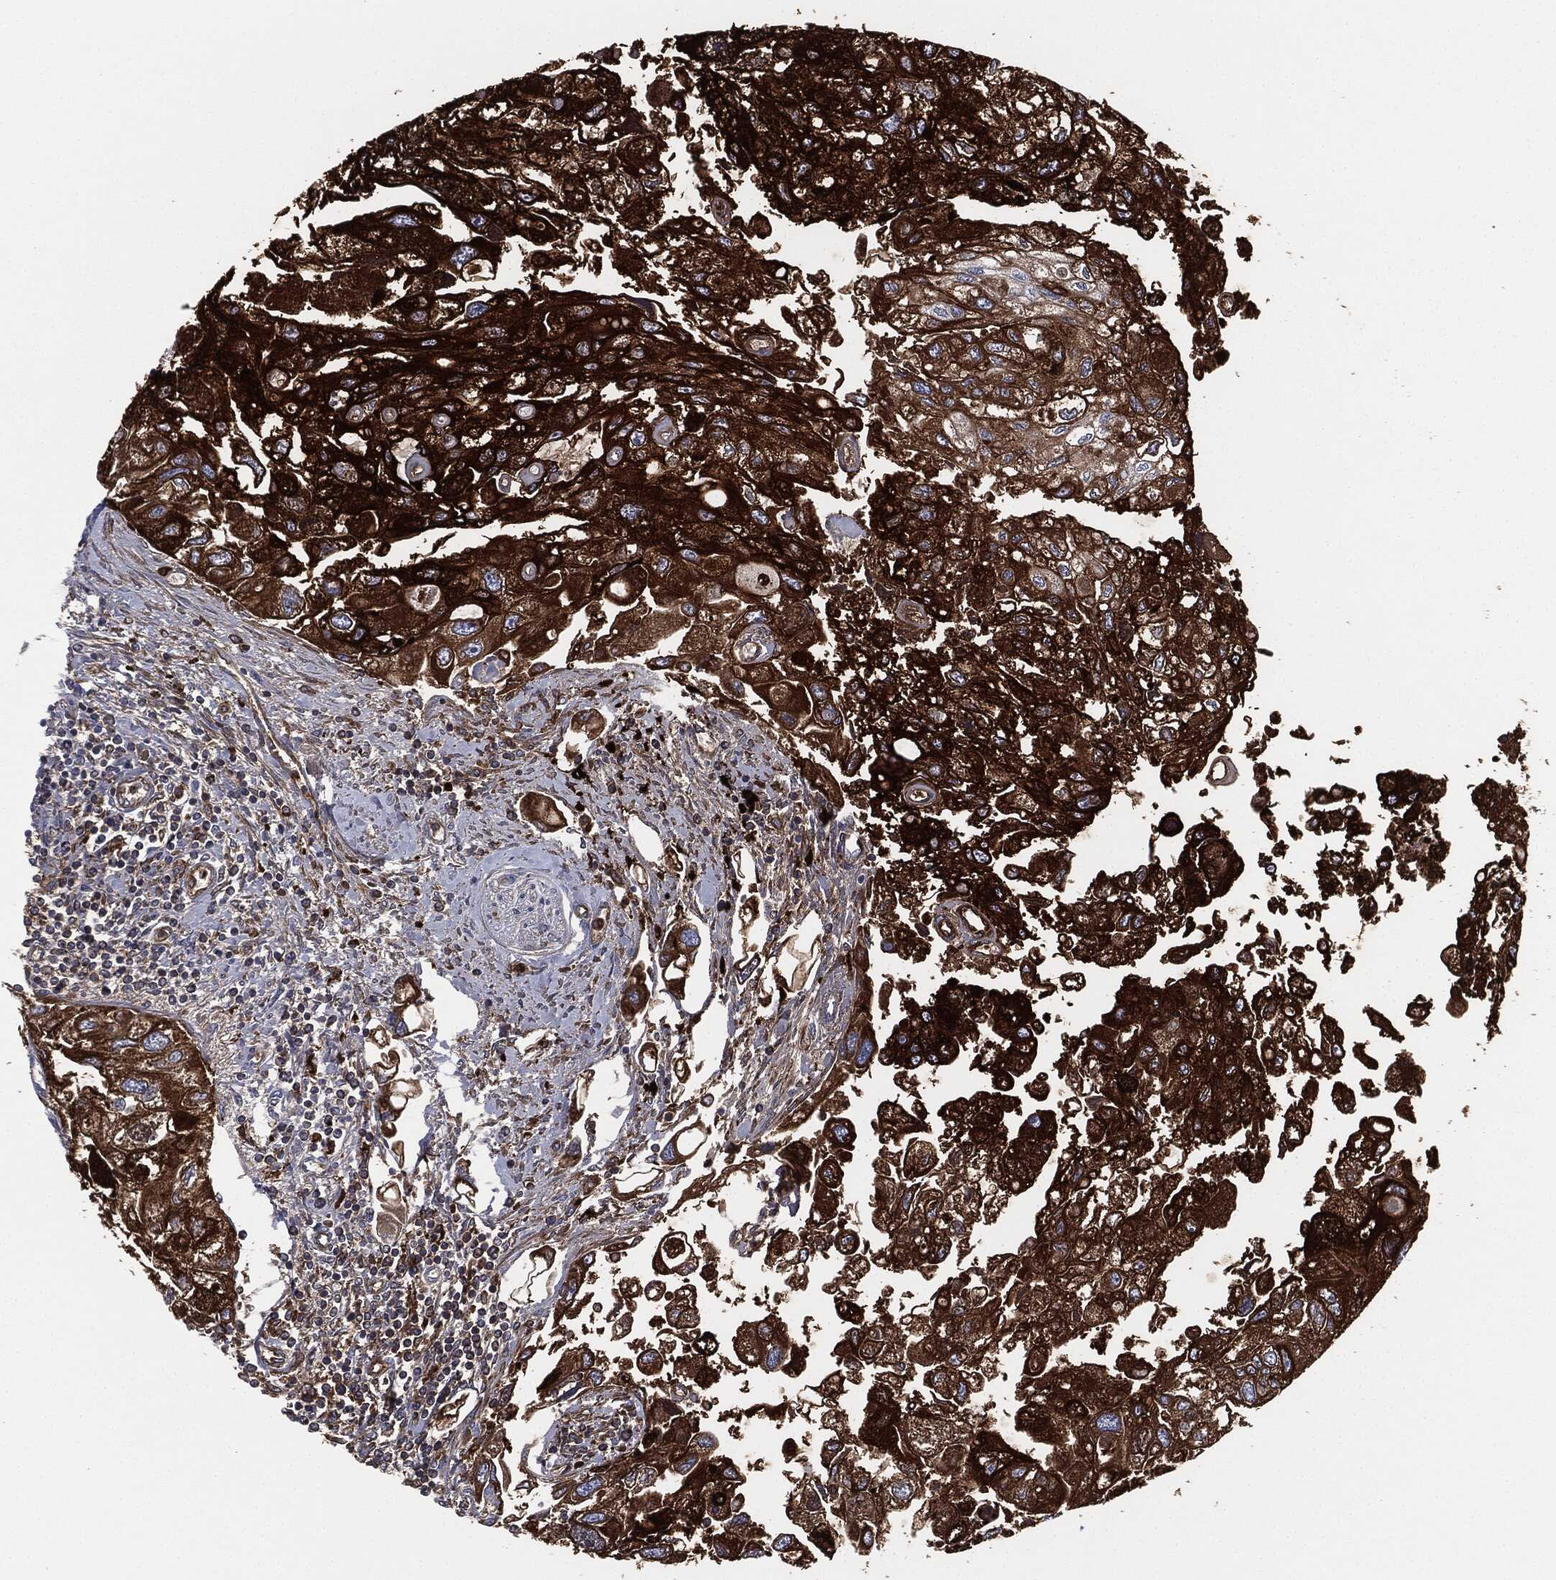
{"staining": {"intensity": "strong", "quantity": ">75%", "location": "cytoplasmic/membranous"}, "tissue": "urothelial cancer", "cell_type": "Tumor cells", "image_type": "cancer", "snomed": [{"axis": "morphology", "description": "Urothelial carcinoma, High grade"}, {"axis": "topography", "description": "Urinary bladder"}], "caption": "Immunohistochemistry (IHC) photomicrograph of high-grade urothelial carcinoma stained for a protein (brown), which displays high levels of strong cytoplasmic/membranous expression in about >75% of tumor cells.", "gene": "TMEM11", "patient": {"sex": "male", "age": 59}}